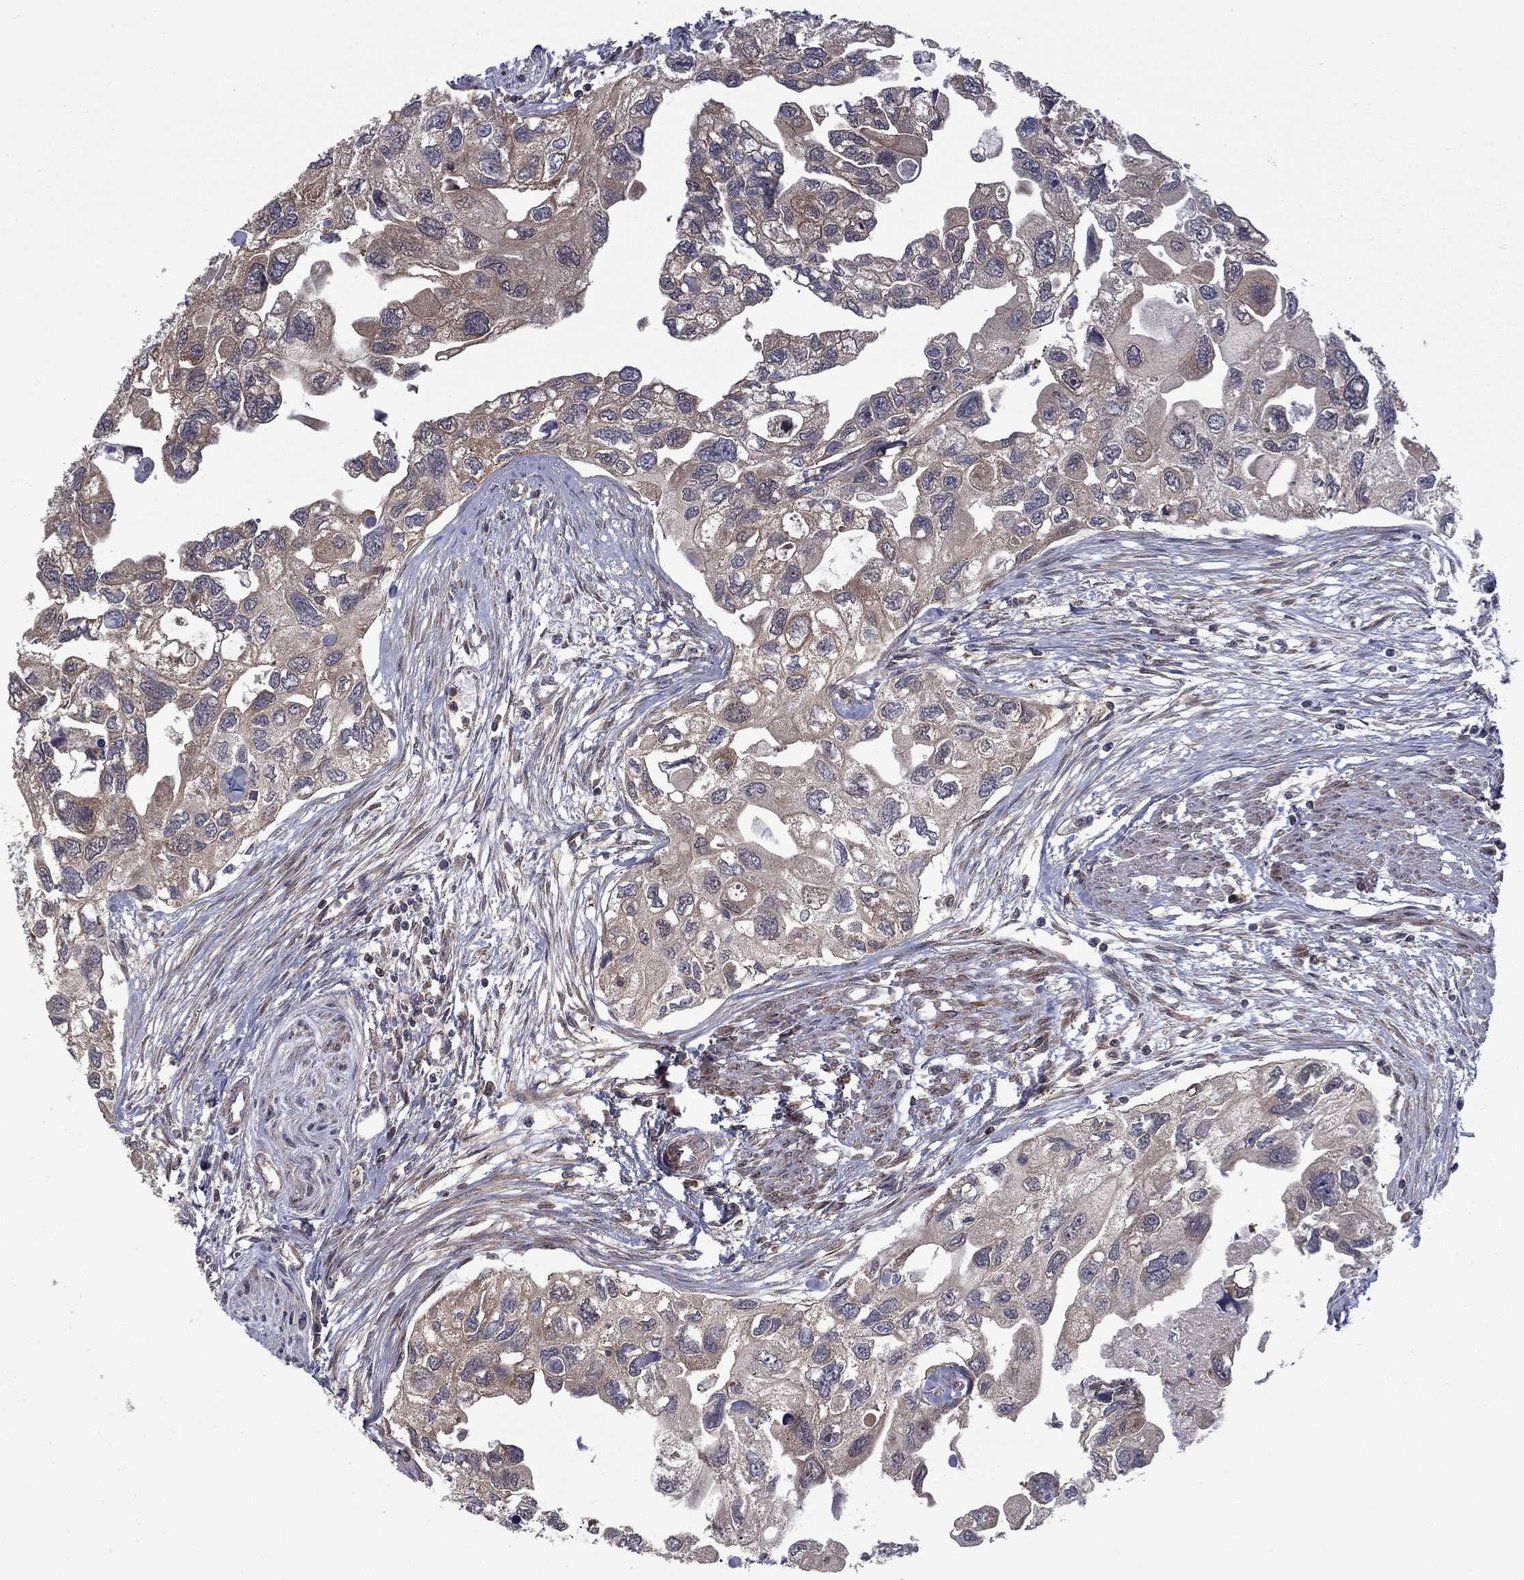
{"staining": {"intensity": "moderate", "quantity": "<25%", "location": "cytoplasmic/membranous"}, "tissue": "urothelial cancer", "cell_type": "Tumor cells", "image_type": "cancer", "snomed": [{"axis": "morphology", "description": "Urothelial carcinoma, High grade"}, {"axis": "topography", "description": "Urinary bladder"}], "caption": "There is low levels of moderate cytoplasmic/membranous positivity in tumor cells of urothelial cancer, as demonstrated by immunohistochemical staining (brown color).", "gene": "HDAC4", "patient": {"sex": "male", "age": 59}}